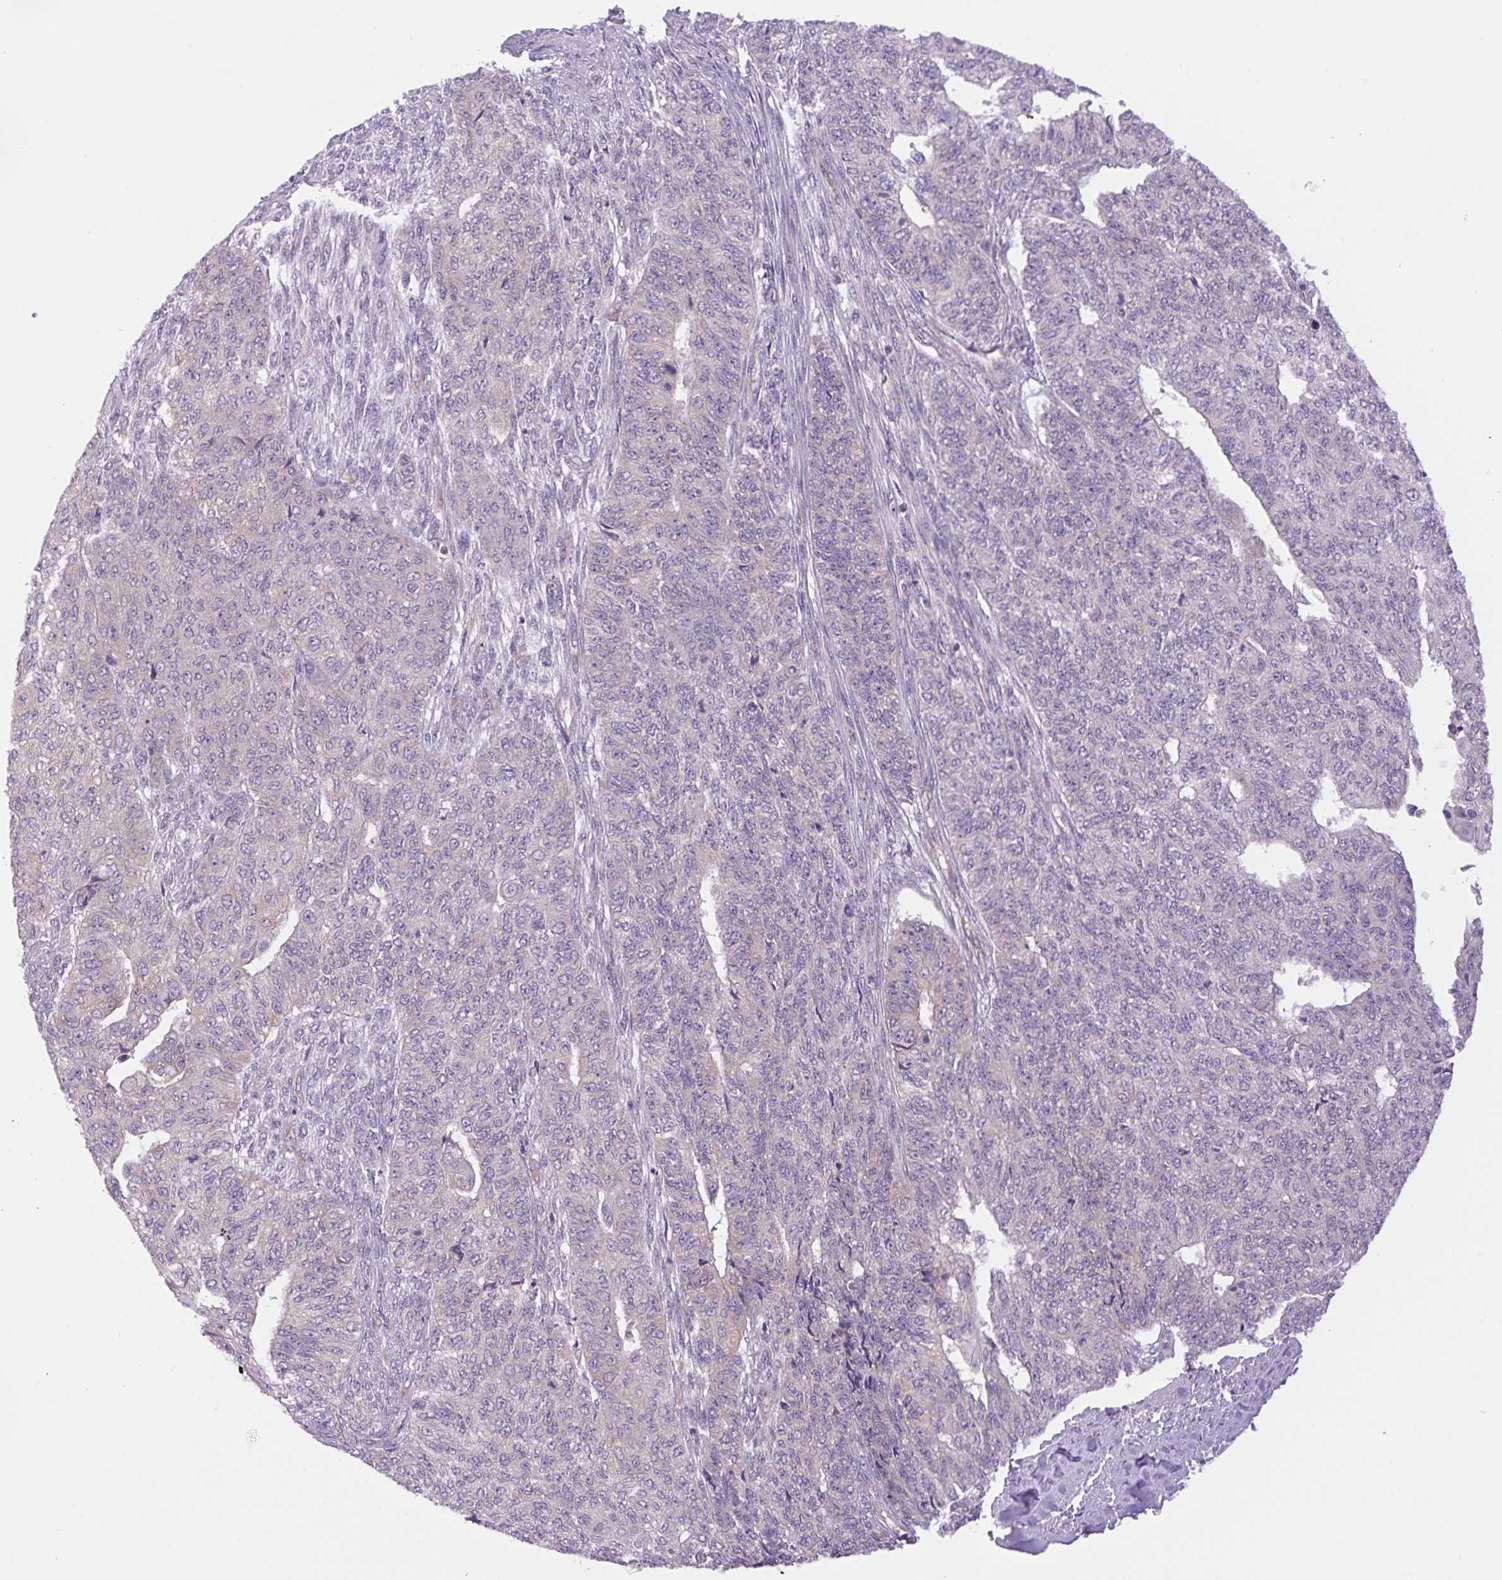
{"staining": {"intensity": "weak", "quantity": "<25%", "location": "cytoplasmic/membranous"}, "tissue": "endometrial cancer", "cell_type": "Tumor cells", "image_type": "cancer", "snomed": [{"axis": "morphology", "description": "Adenocarcinoma, NOS"}, {"axis": "topography", "description": "Endometrium"}], "caption": "Histopathology image shows no significant protein staining in tumor cells of endometrial adenocarcinoma.", "gene": "MINK1", "patient": {"sex": "female", "age": 32}}